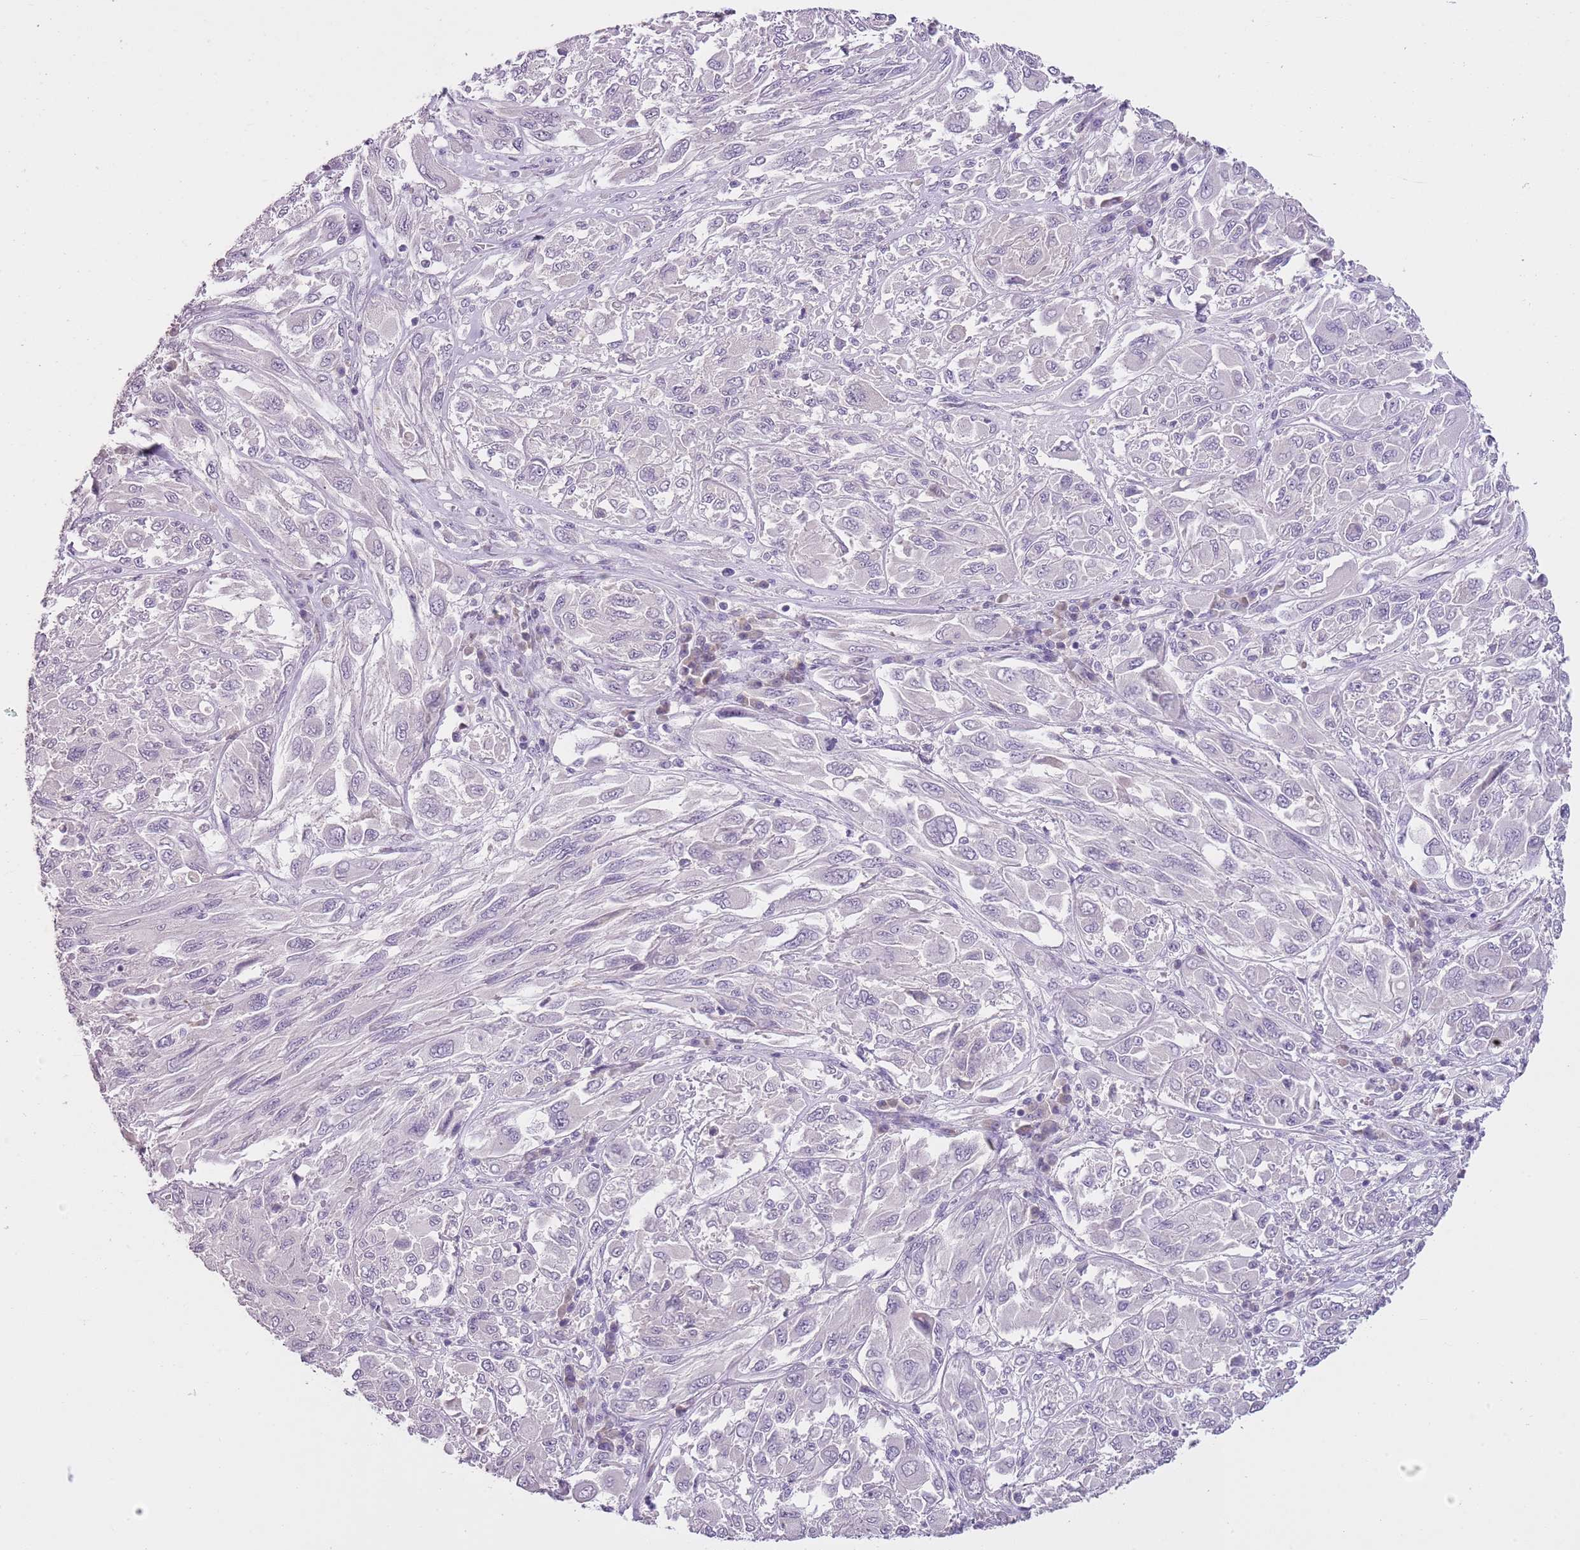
{"staining": {"intensity": "negative", "quantity": "none", "location": "none"}, "tissue": "melanoma", "cell_type": "Tumor cells", "image_type": "cancer", "snomed": [{"axis": "morphology", "description": "Malignant melanoma, NOS"}, {"axis": "topography", "description": "Skin"}], "caption": "Immunohistochemistry of melanoma shows no positivity in tumor cells.", "gene": "SLC35E3", "patient": {"sex": "female", "age": 91}}